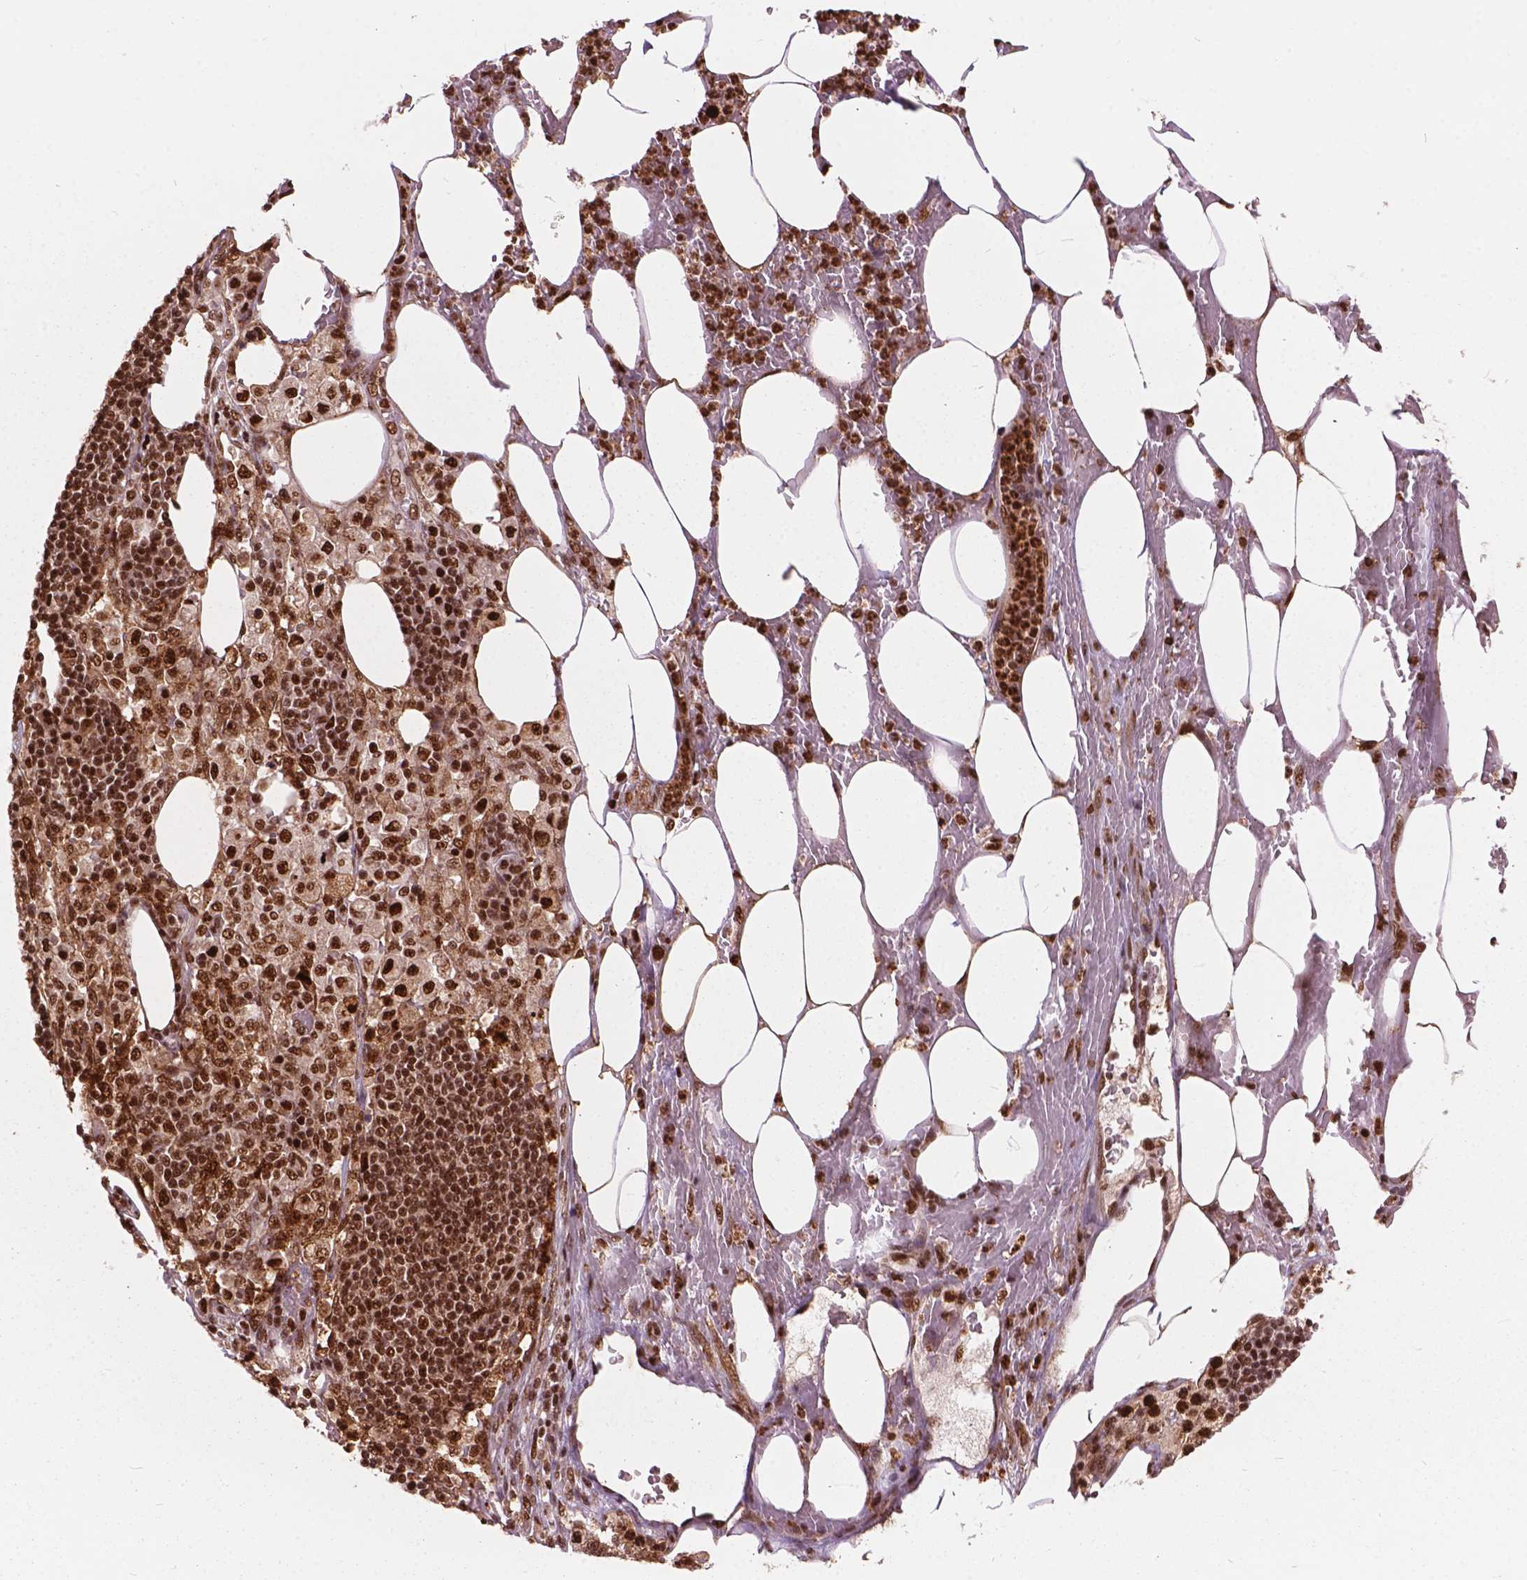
{"staining": {"intensity": "strong", "quantity": ">75%", "location": "nuclear"}, "tissue": "pancreatic cancer", "cell_type": "Tumor cells", "image_type": "cancer", "snomed": [{"axis": "morphology", "description": "Adenocarcinoma, NOS"}, {"axis": "topography", "description": "Pancreas"}], "caption": "Pancreatic cancer (adenocarcinoma) was stained to show a protein in brown. There is high levels of strong nuclear staining in approximately >75% of tumor cells.", "gene": "ANP32B", "patient": {"sex": "female", "age": 61}}